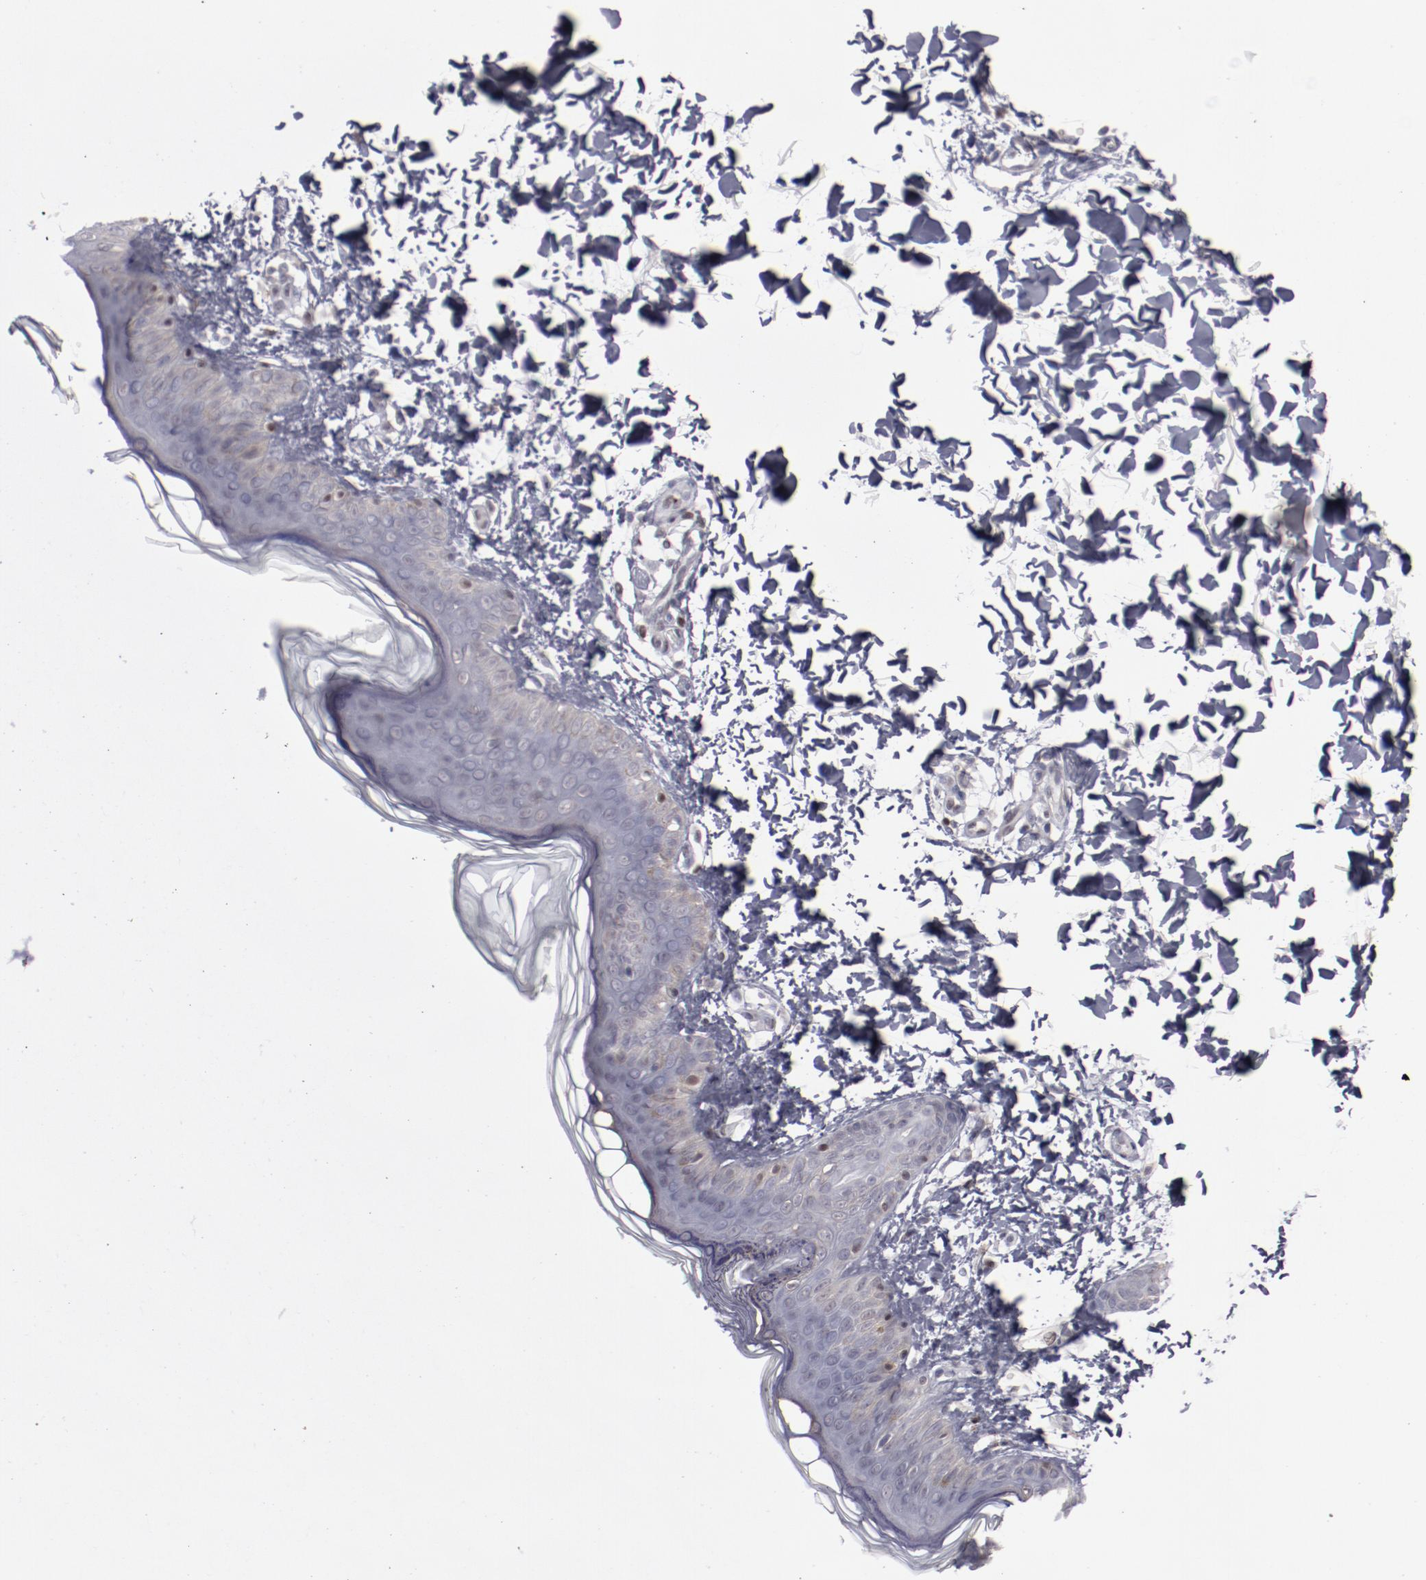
{"staining": {"intensity": "negative", "quantity": "none", "location": "none"}, "tissue": "skin", "cell_type": "Fibroblasts", "image_type": "normal", "snomed": [{"axis": "morphology", "description": "Normal tissue, NOS"}, {"axis": "topography", "description": "Skin"}], "caption": "Micrograph shows no protein staining in fibroblasts of unremarkable skin.", "gene": "LEF1", "patient": {"sex": "female", "age": 4}}